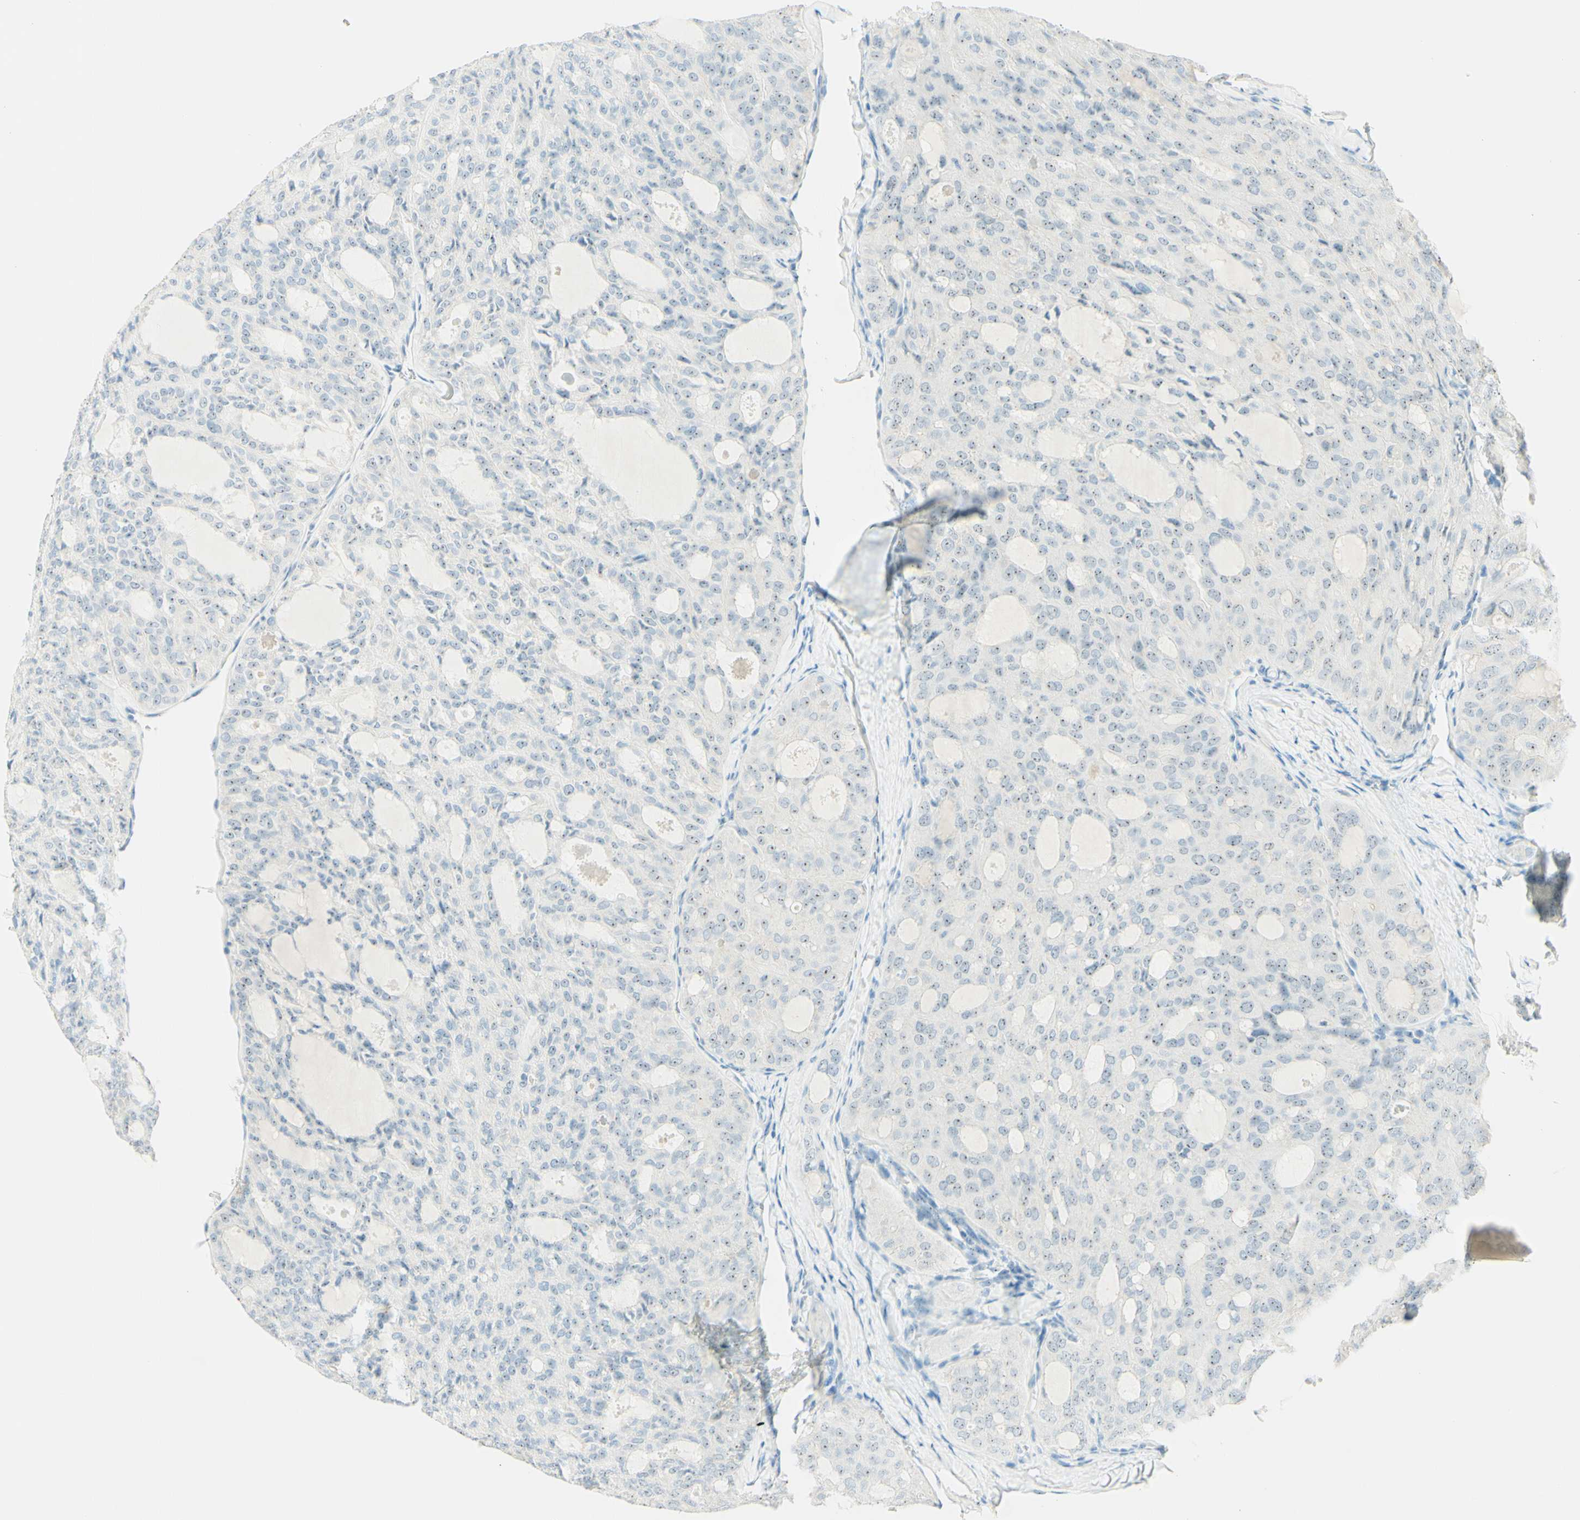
{"staining": {"intensity": "weak", "quantity": ">75%", "location": "nuclear"}, "tissue": "thyroid cancer", "cell_type": "Tumor cells", "image_type": "cancer", "snomed": [{"axis": "morphology", "description": "Follicular adenoma carcinoma, NOS"}, {"axis": "topography", "description": "Thyroid gland"}], "caption": "Immunohistochemistry (IHC) (DAB) staining of human thyroid cancer (follicular adenoma carcinoma) shows weak nuclear protein expression in about >75% of tumor cells. The staining is performed using DAB (3,3'-diaminobenzidine) brown chromogen to label protein expression. The nuclei are counter-stained blue using hematoxylin.", "gene": "FMR1NB", "patient": {"sex": "male", "age": 75}}